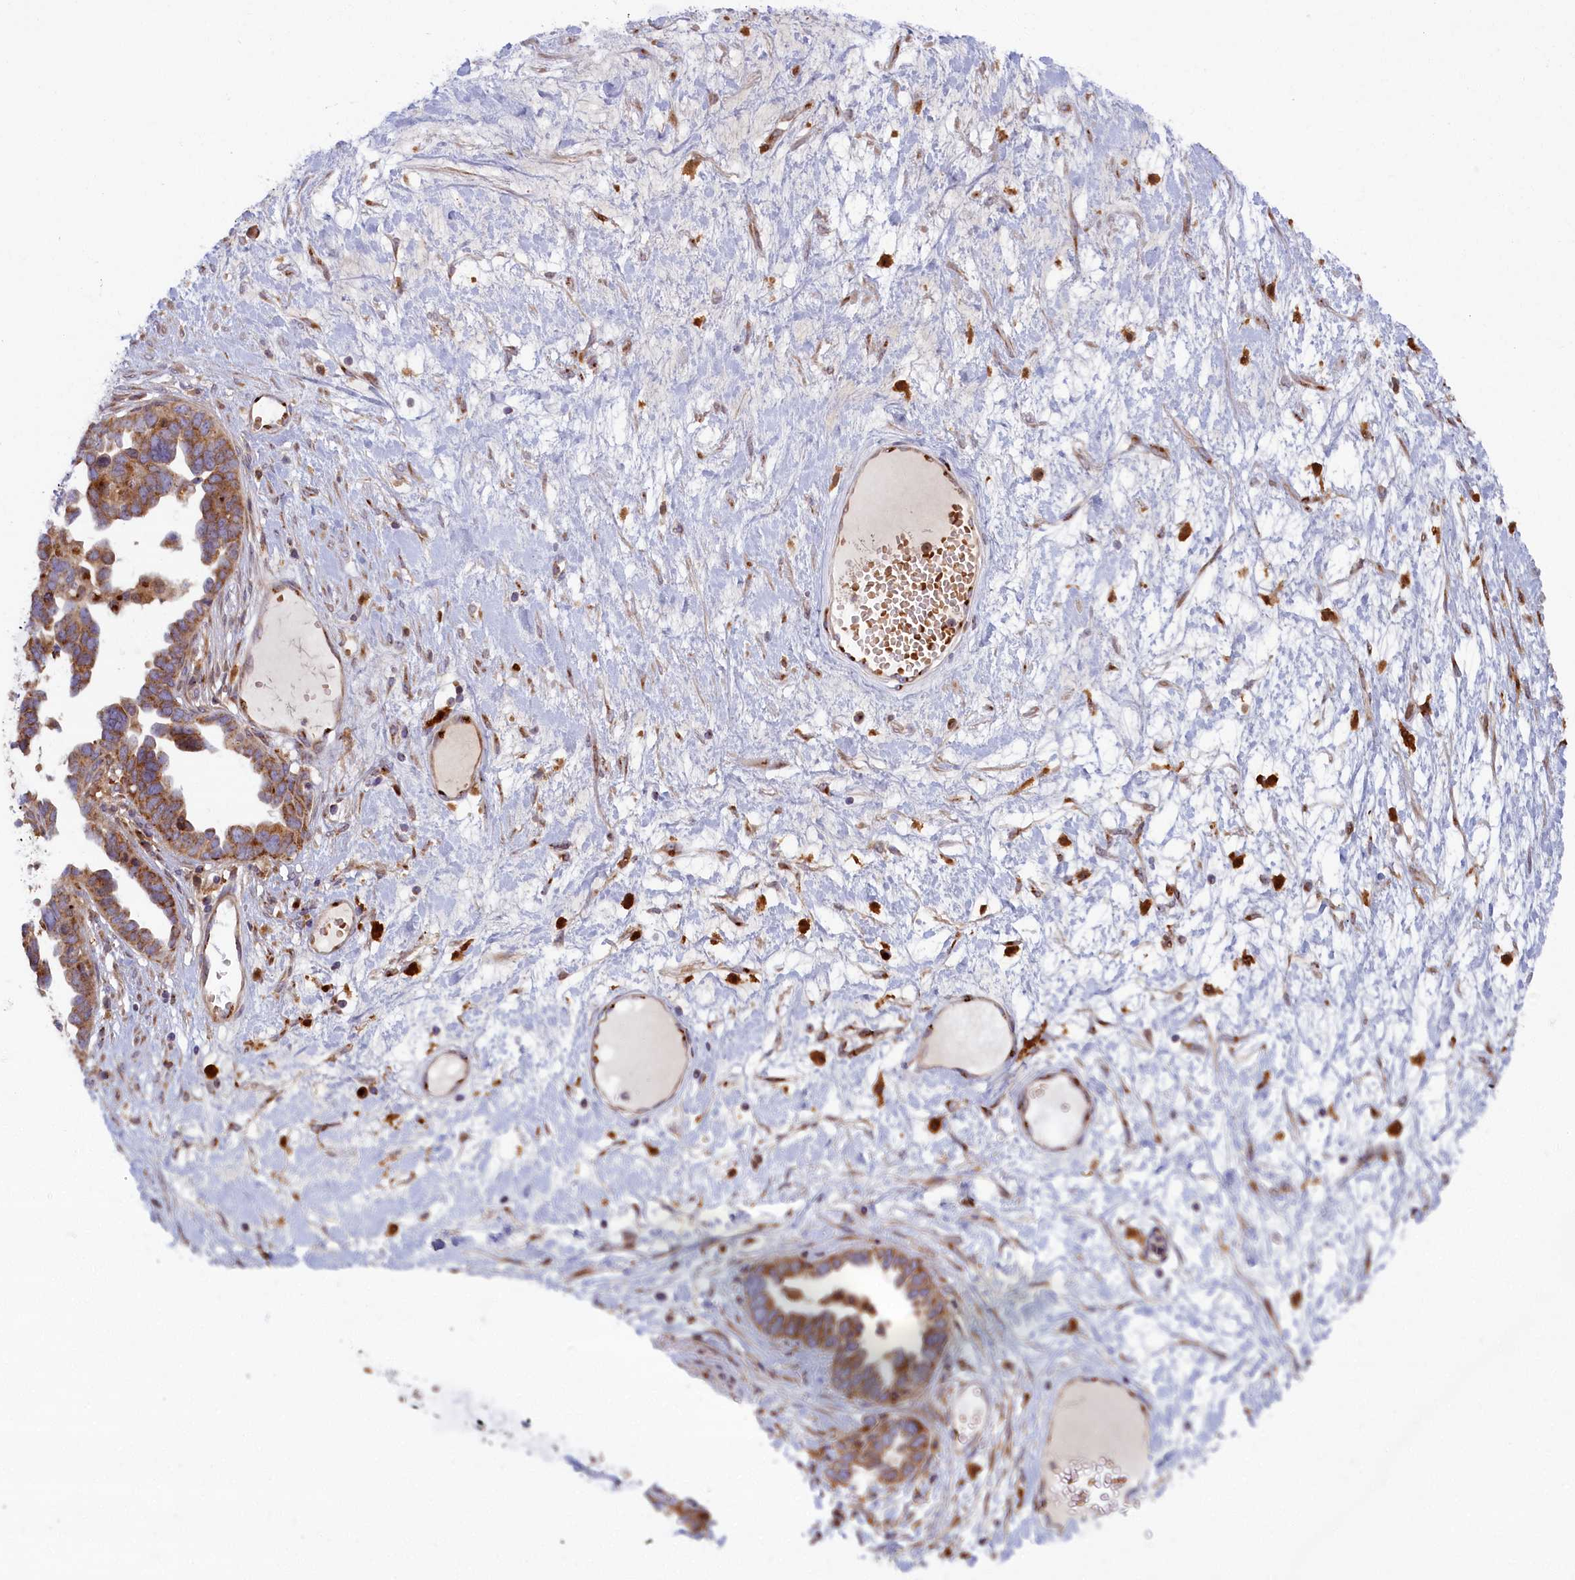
{"staining": {"intensity": "moderate", "quantity": ">75%", "location": "cytoplasmic/membranous"}, "tissue": "ovarian cancer", "cell_type": "Tumor cells", "image_type": "cancer", "snomed": [{"axis": "morphology", "description": "Cystadenocarcinoma, serous, NOS"}, {"axis": "topography", "description": "Ovary"}], "caption": "Ovarian cancer tissue shows moderate cytoplasmic/membranous expression in about >75% of tumor cells, visualized by immunohistochemistry.", "gene": "BLVRB", "patient": {"sex": "female", "age": 54}}